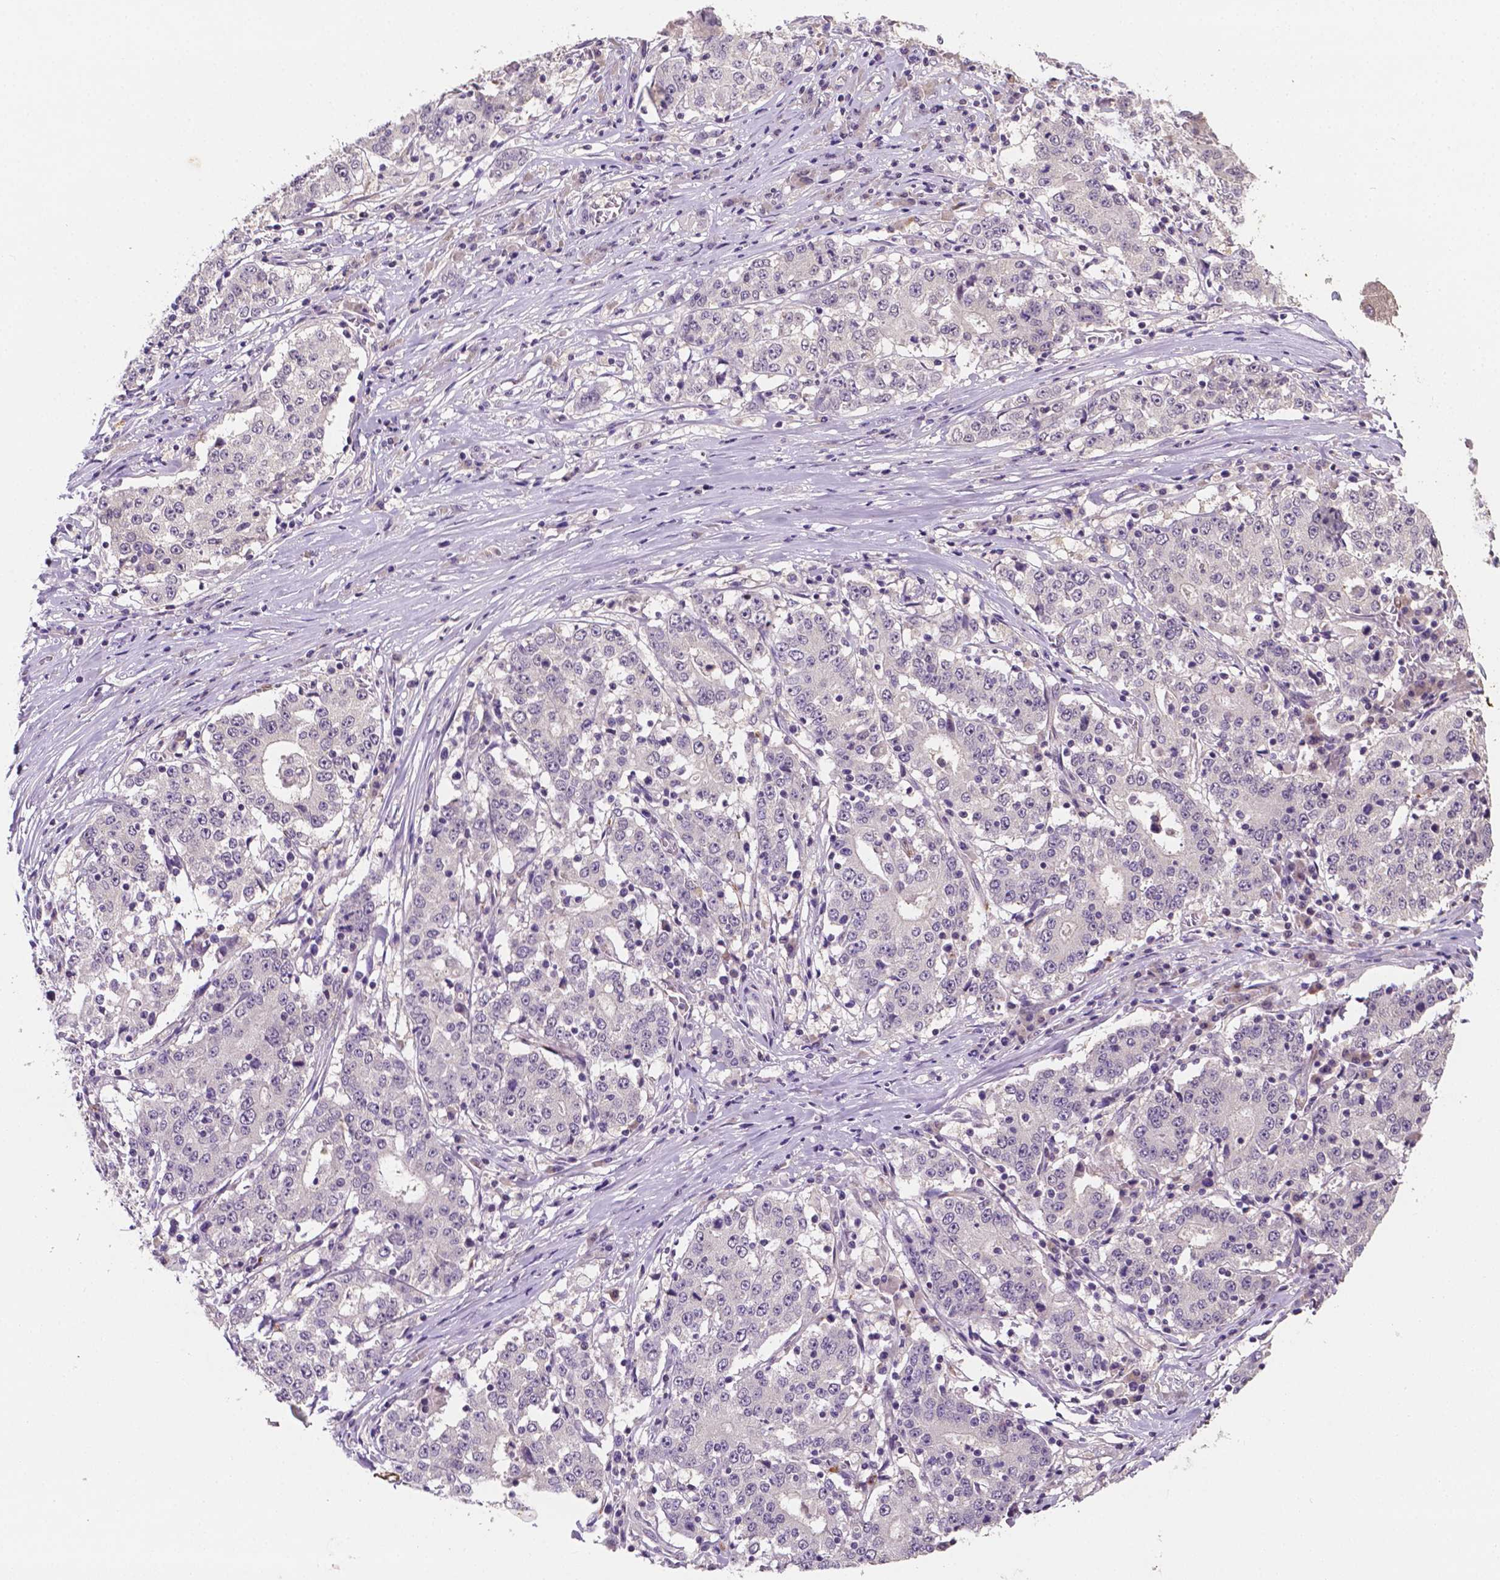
{"staining": {"intensity": "negative", "quantity": "none", "location": "none"}, "tissue": "stomach cancer", "cell_type": "Tumor cells", "image_type": "cancer", "snomed": [{"axis": "morphology", "description": "Adenocarcinoma, NOS"}, {"axis": "topography", "description": "Stomach"}], "caption": "Immunohistochemistry of stomach adenocarcinoma exhibits no positivity in tumor cells.", "gene": "MROH6", "patient": {"sex": "male", "age": 59}}